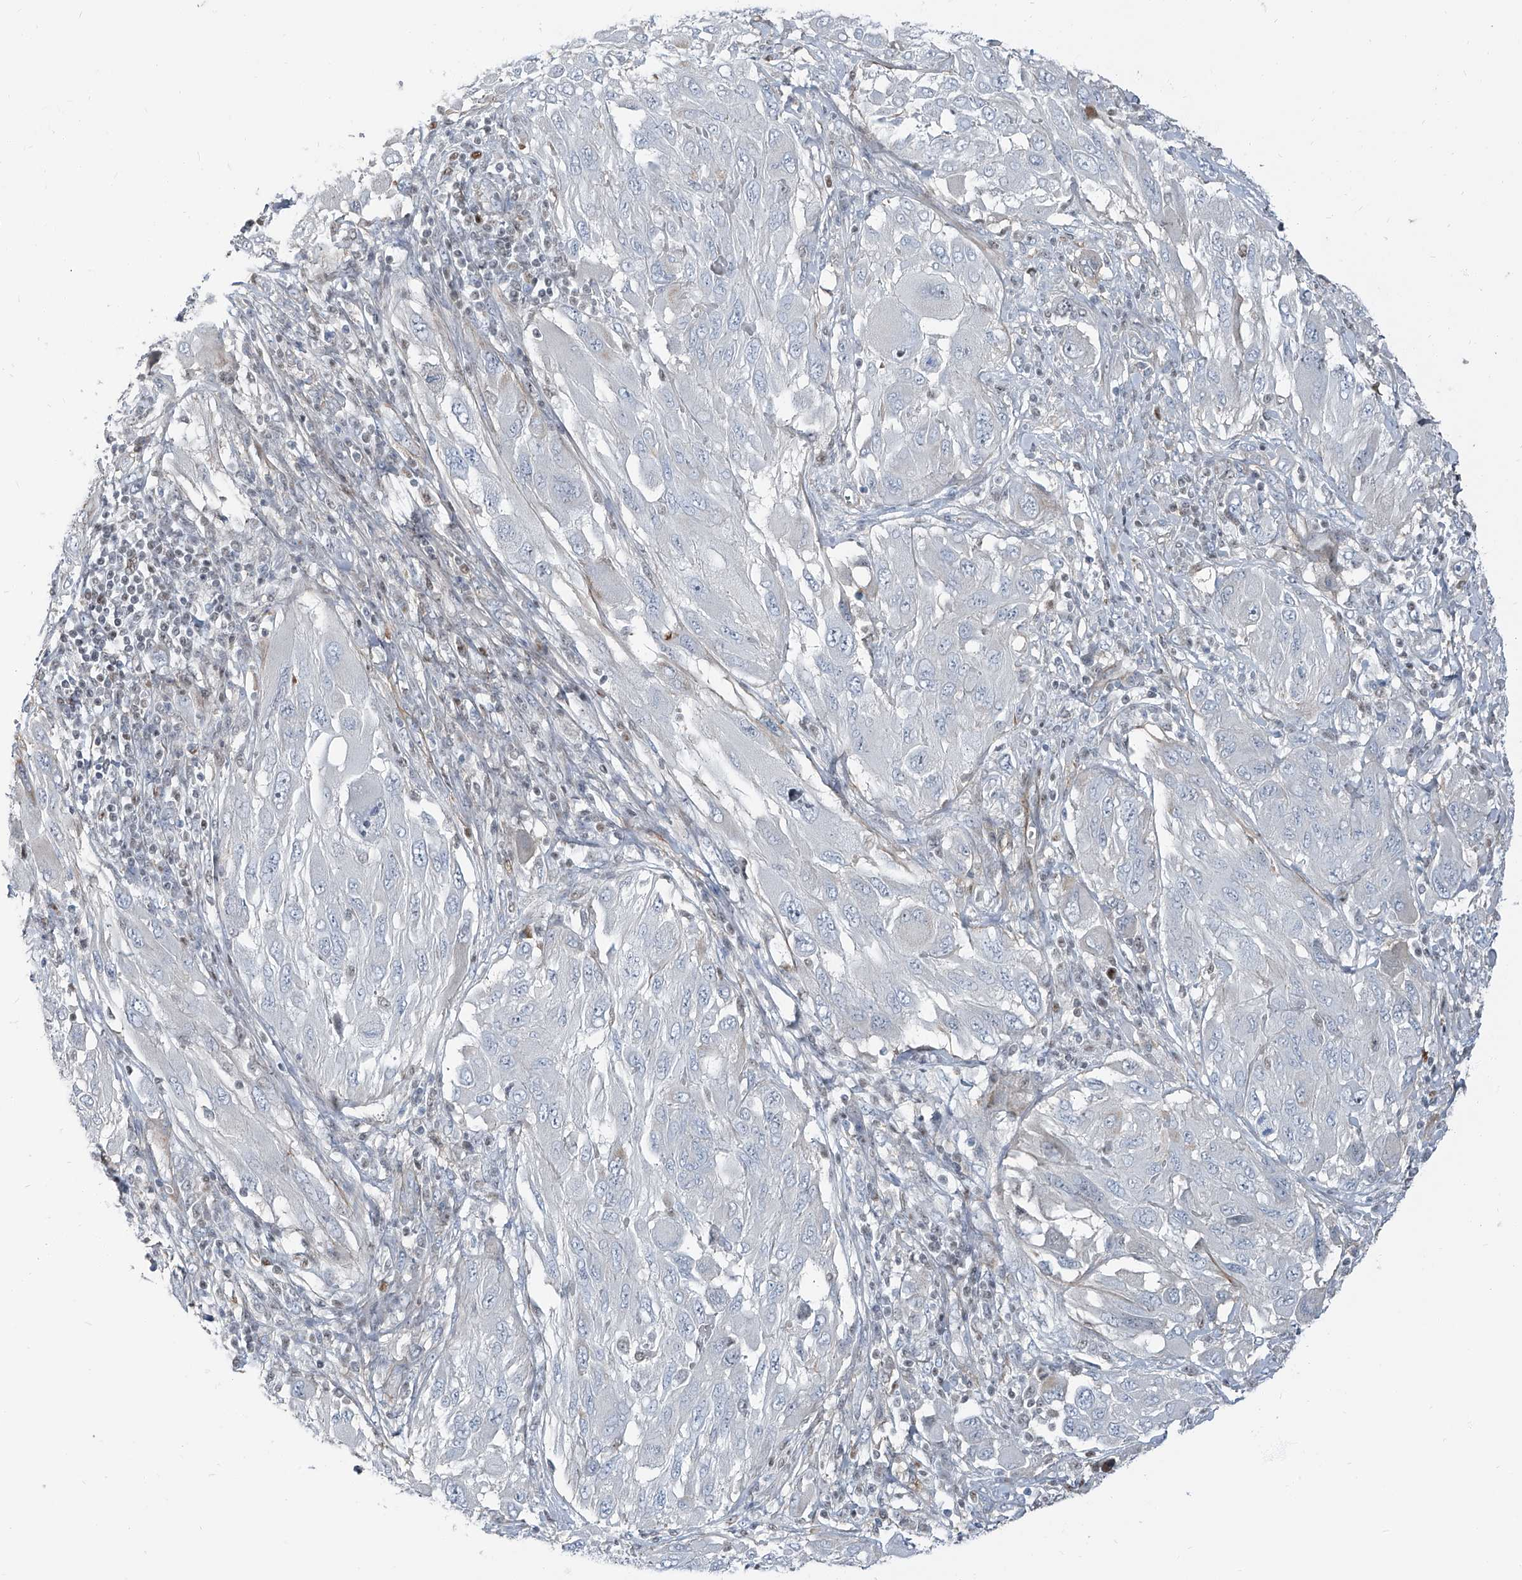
{"staining": {"intensity": "negative", "quantity": "none", "location": "none"}, "tissue": "melanoma", "cell_type": "Tumor cells", "image_type": "cancer", "snomed": [{"axis": "morphology", "description": "Malignant melanoma, NOS"}, {"axis": "topography", "description": "Skin"}], "caption": "This is an immunohistochemistry photomicrograph of human malignant melanoma. There is no positivity in tumor cells.", "gene": "HOXA3", "patient": {"sex": "female", "age": 91}}